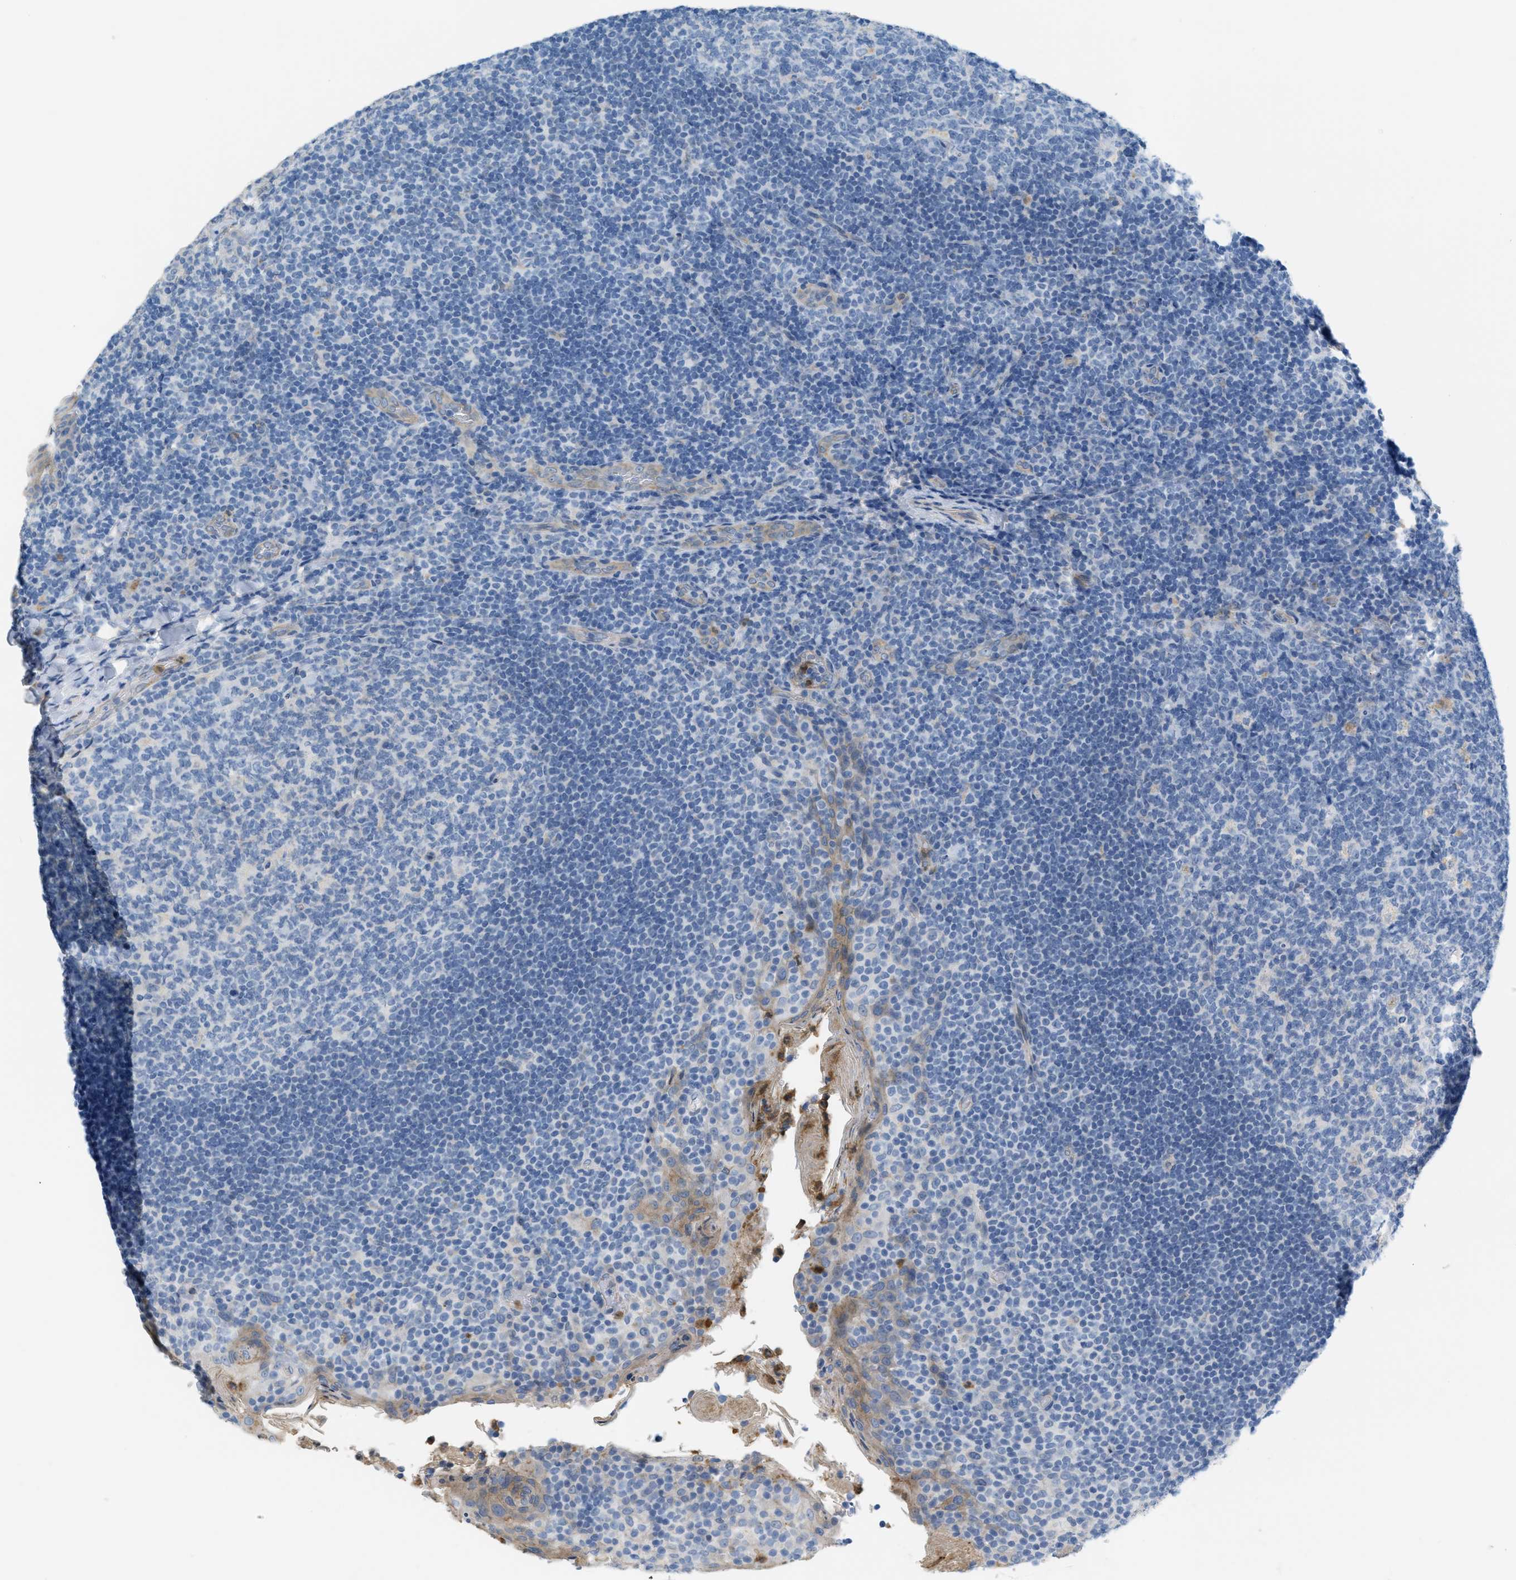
{"staining": {"intensity": "negative", "quantity": "none", "location": "none"}, "tissue": "tonsil", "cell_type": "Germinal center cells", "image_type": "normal", "snomed": [{"axis": "morphology", "description": "Normal tissue, NOS"}, {"axis": "topography", "description": "Tonsil"}], "caption": "Image shows no protein staining in germinal center cells of benign tonsil.", "gene": "CRB3", "patient": {"sex": "male", "age": 17}}